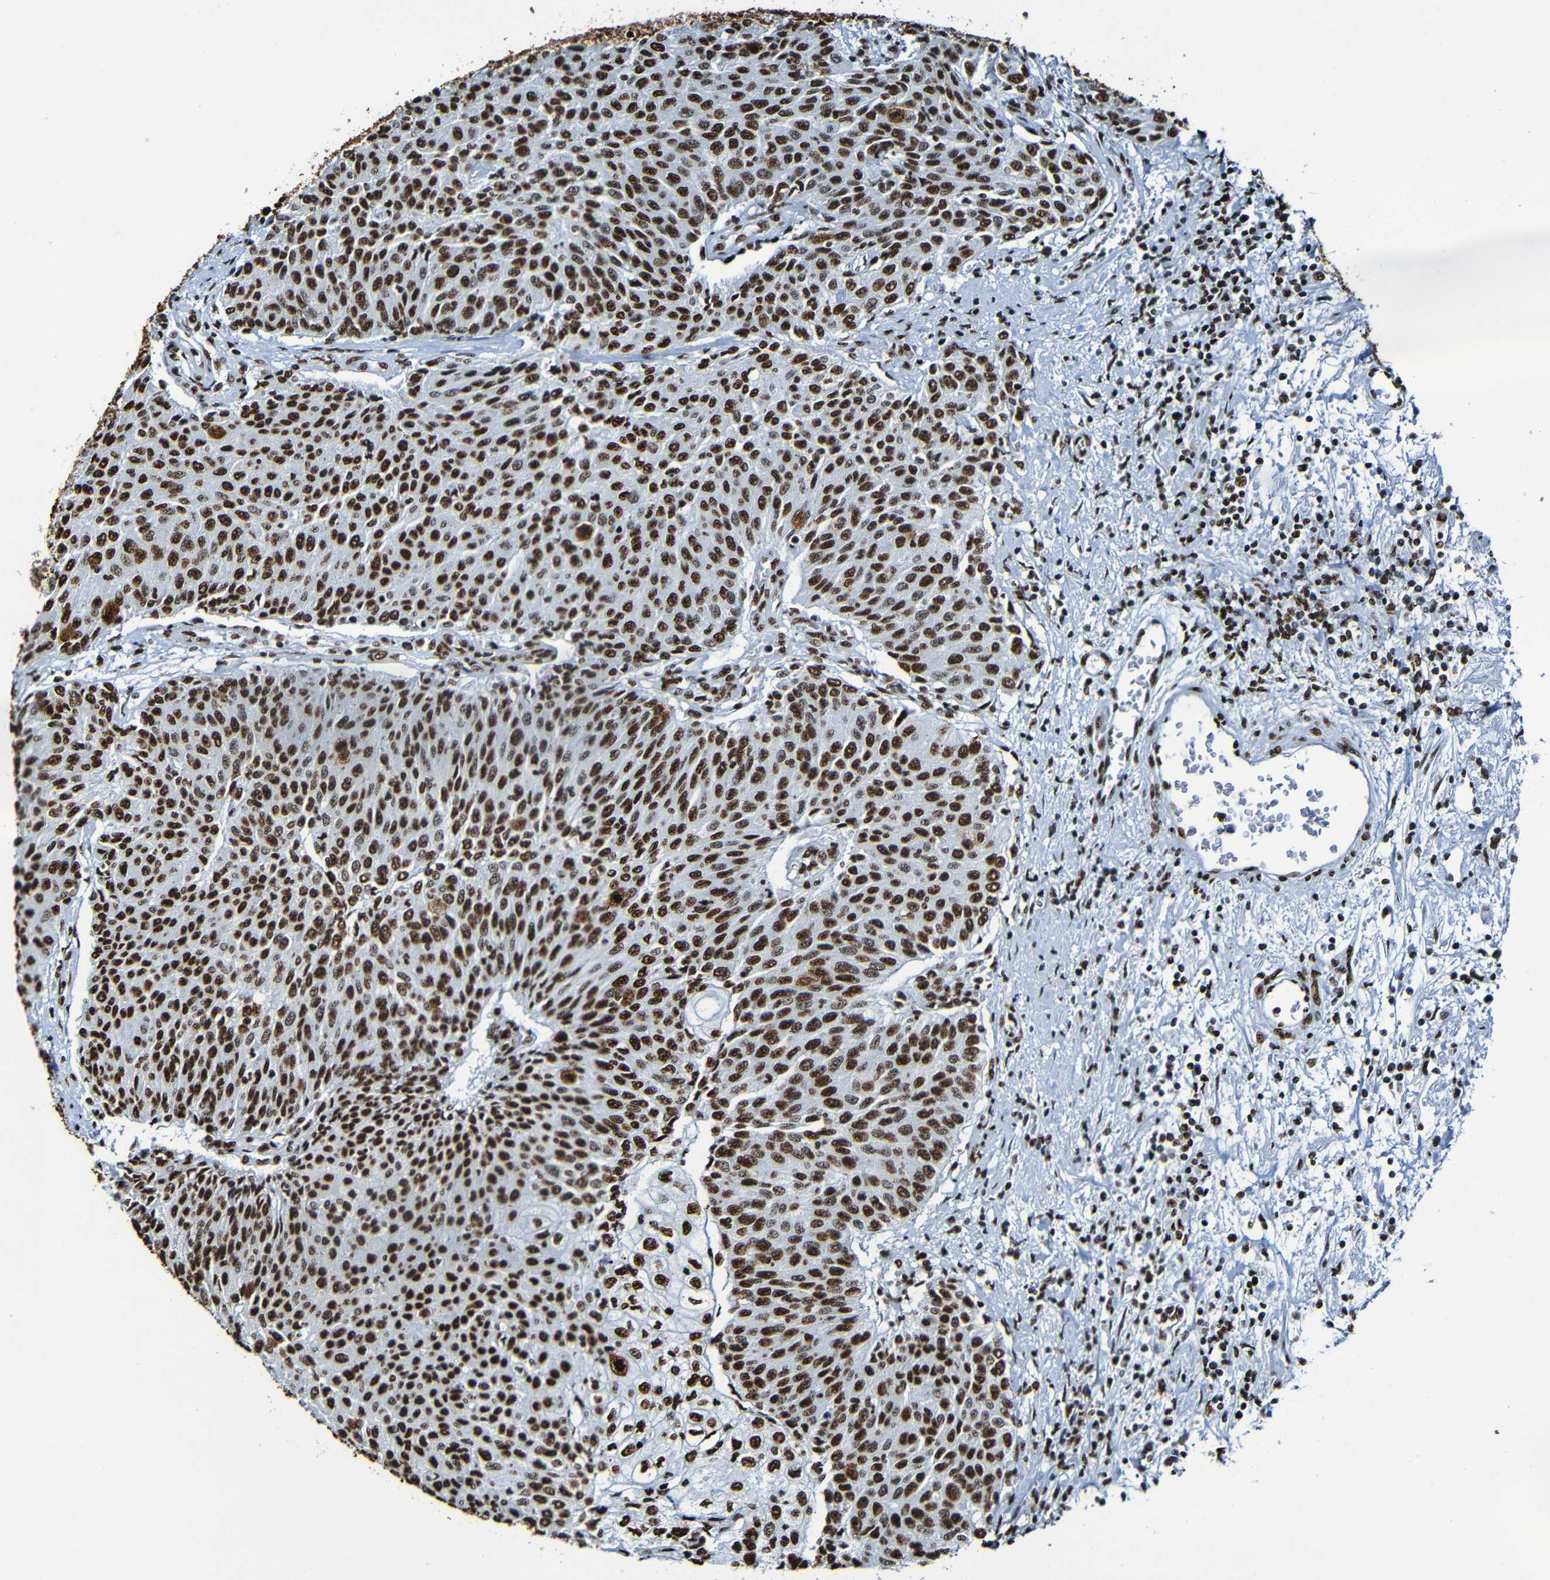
{"staining": {"intensity": "strong", "quantity": ">75%", "location": "nuclear"}, "tissue": "urothelial cancer", "cell_type": "Tumor cells", "image_type": "cancer", "snomed": [{"axis": "morphology", "description": "Urothelial carcinoma, Low grade"}, {"axis": "topography", "description": "Urinary bladder"}], "caption": "Immunohistochemical staining of human urothelial carcinoma (low-grade) displays high levels of strong nuclear protein expression in about >75% of tumor cells.", "gene": "SRSF3", "patient": {"sex": "female", "age": 79}}